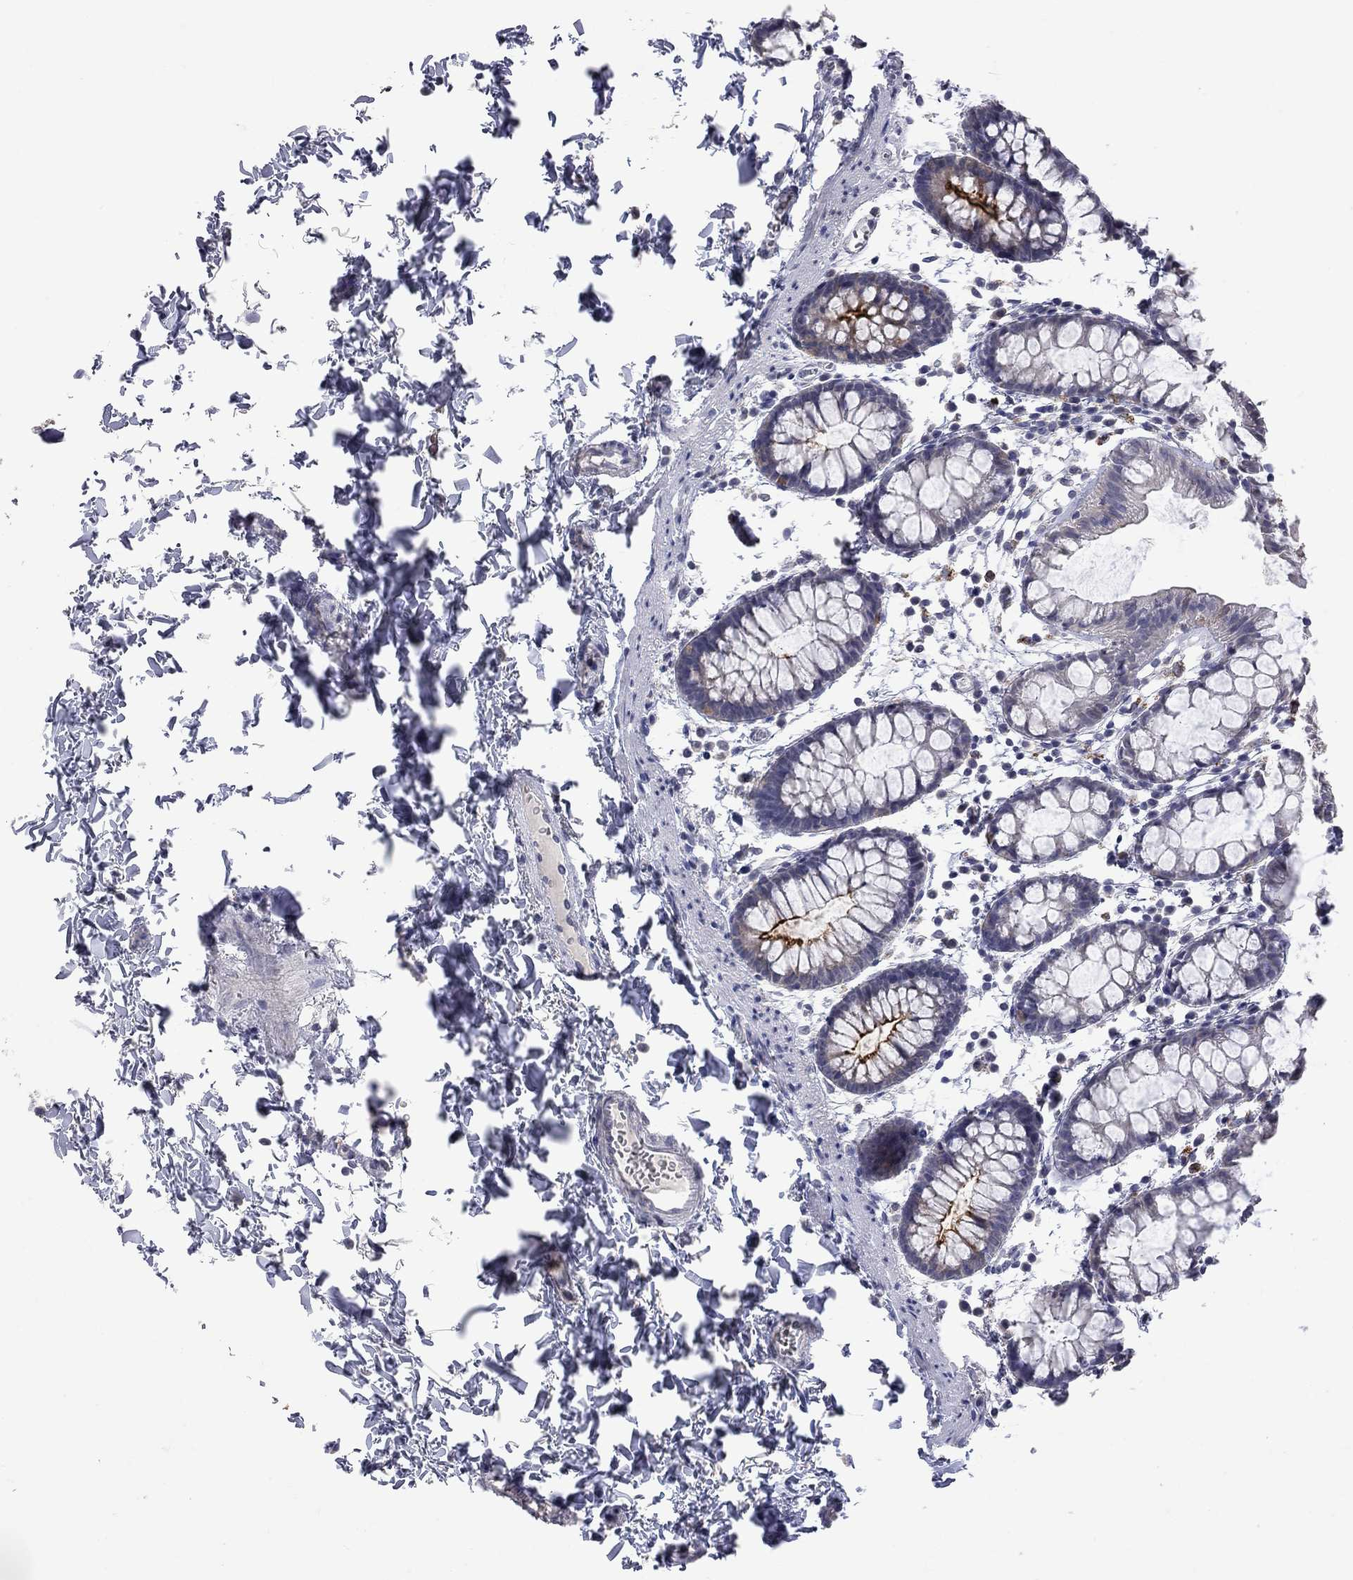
{"staining": {"intensity": "strong", "quantity": "<25%", "location": "cytoplasmic/membranous"}, "tissue": "rectum", "cell_type": "Glandular cells", "image_type": "normal", "snomed": [{"axis": "morphology", "description": "Normal tissue, NOS"}, {"axis": "topography", "description": "Rectum"}], "caption": "Rectum stained for a protein (brown) shows strong cytoplasmic/membranous positive positivity in approximately <25% of glandular cells.", "gene": "NOS2", "patient": {"sex": "male", "age": 57}}